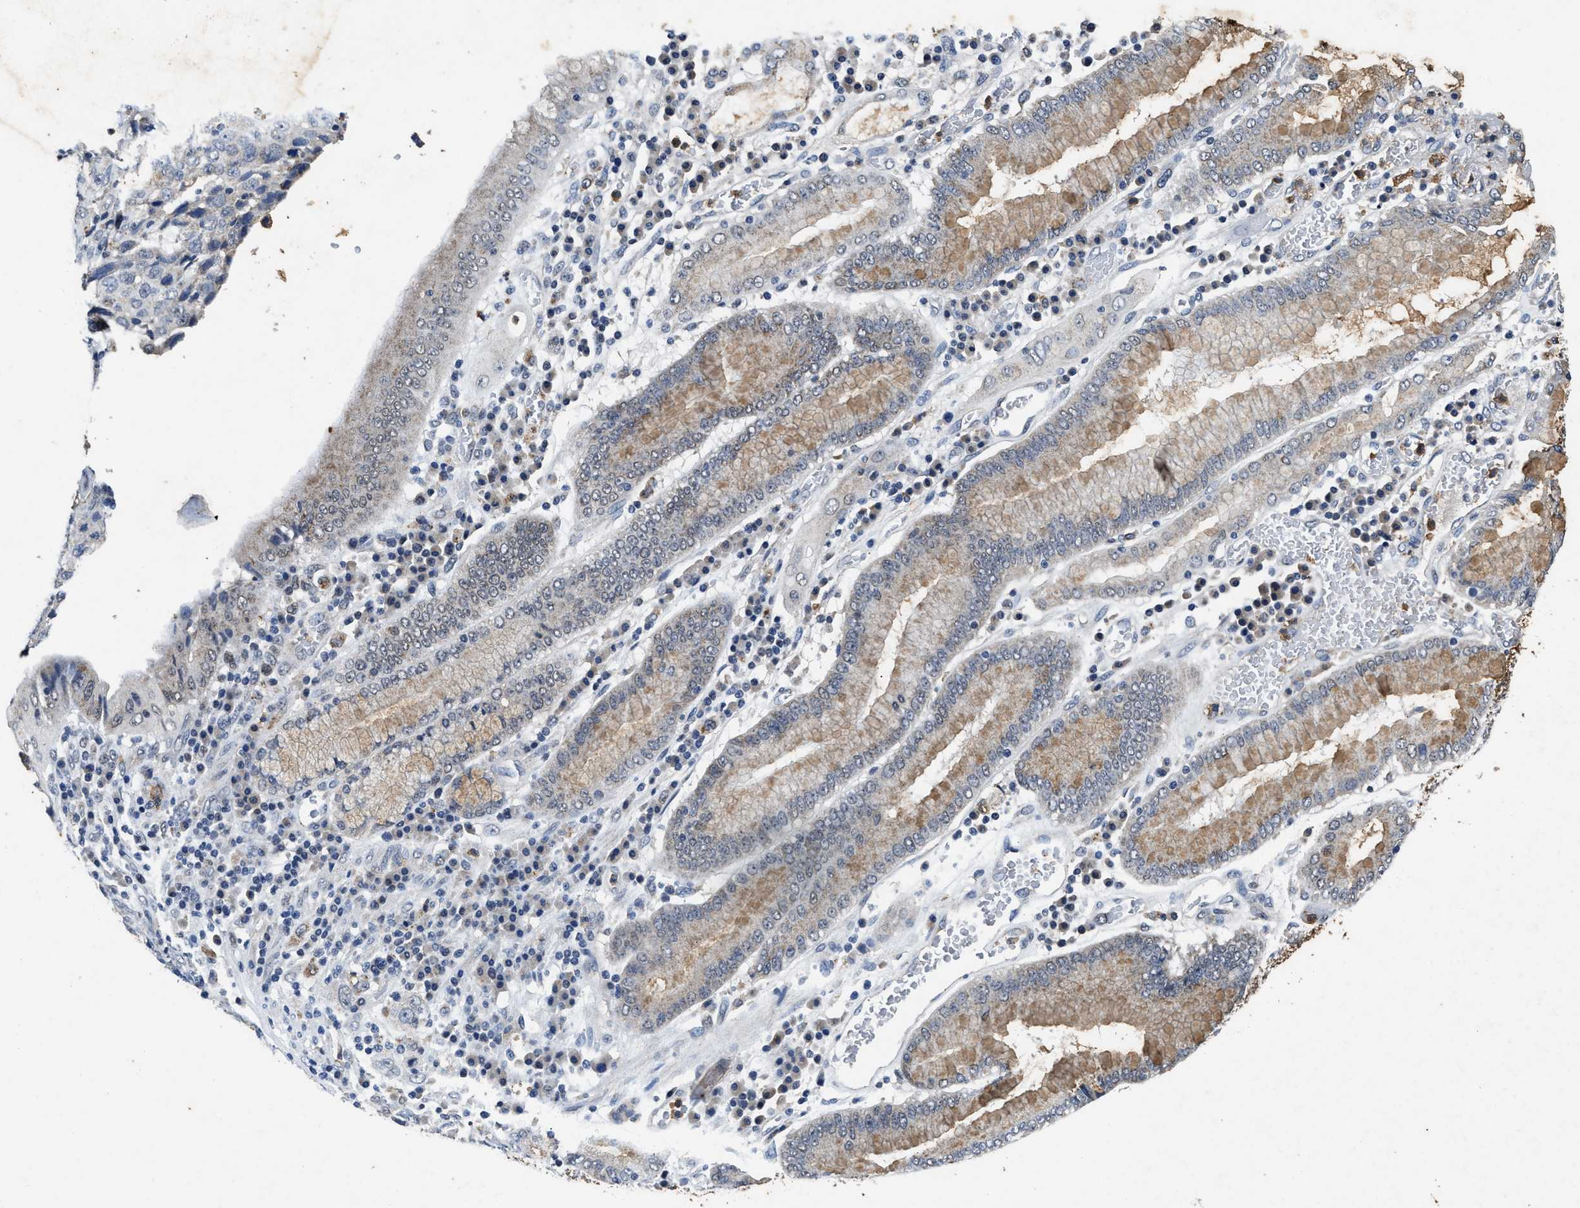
{"staining": {"intensity": "negative", "quantity": "none", "location": "none"}, "tissue": "stomach cancer", "cell_type": "Tumor cells", "image_type": "cancer", "snomed": [{"axis": "morphology", "description": "Normal tissue, NOS"}, {"axis": "morphology", "description": "Adenocarcinoma, NOS"}, {"axis": "topography", "description": "Stomach"}], "caption": "Tumor cells are negative for brown protein staining in stomach adenocarcinoma.", "gene": "ACOX1", "patient": {"sex": "male", "age": 48}}